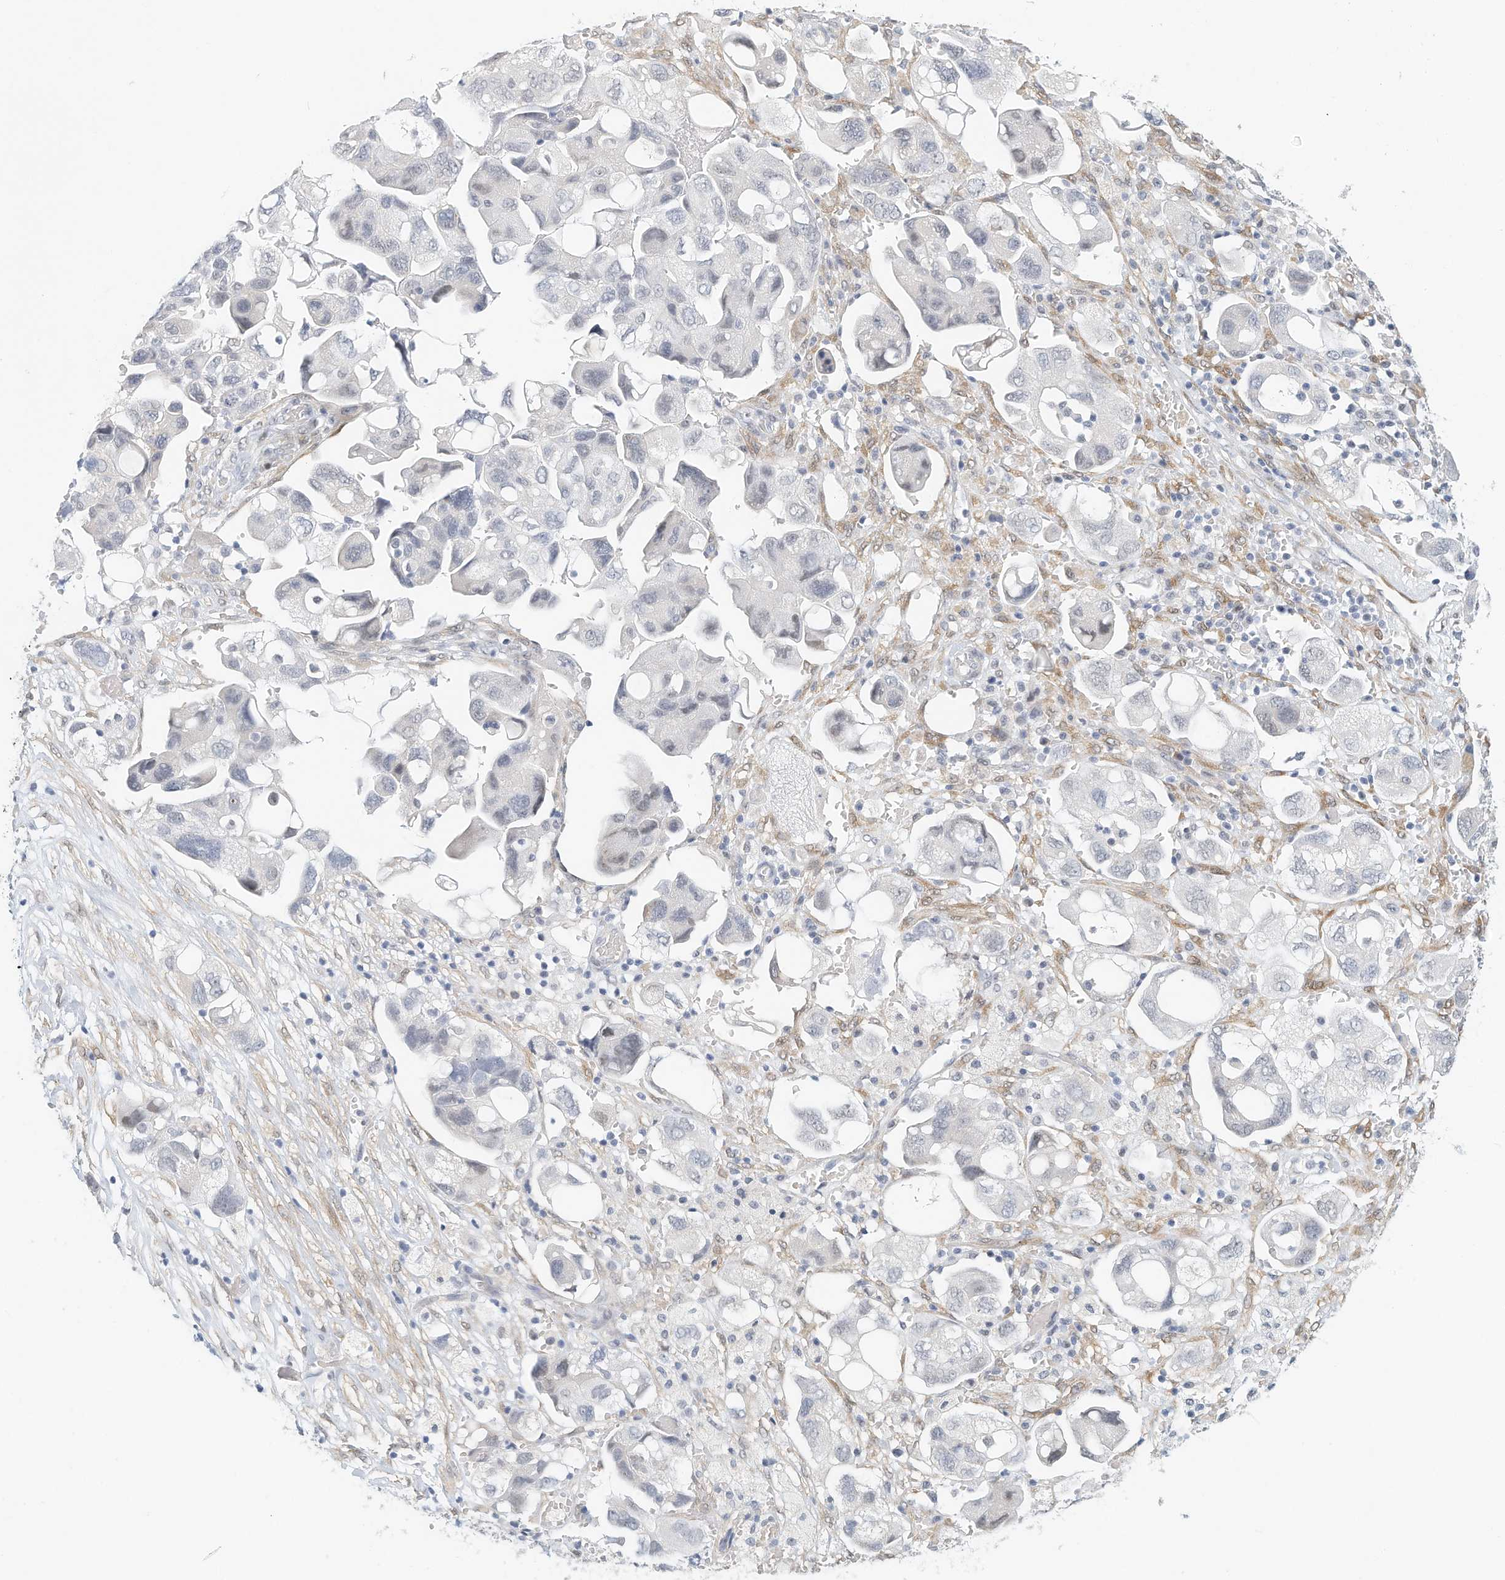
{"staining": {"intensity": "negative", "quantity": "none", "location": "none"}, "tissue": "ovarian cancer", "cell_type": "Tumor cells", "image_type": "cancer", "snomed": [{"axis": "morphology", "description": "Carcinoma, NOS"}, {"axis": "morphology", "description": "Cystadenocarcinoma, serous, NOS"}, {"axis": "topography", "description": "Ovary"}], "caption": "Ovarian cancer stained for a protein using immunohistochemistry (IHC) displays no positivity tumor cells.", "gene": "ARHGAP28", "patient": {"sex": "female", "age": 69}}